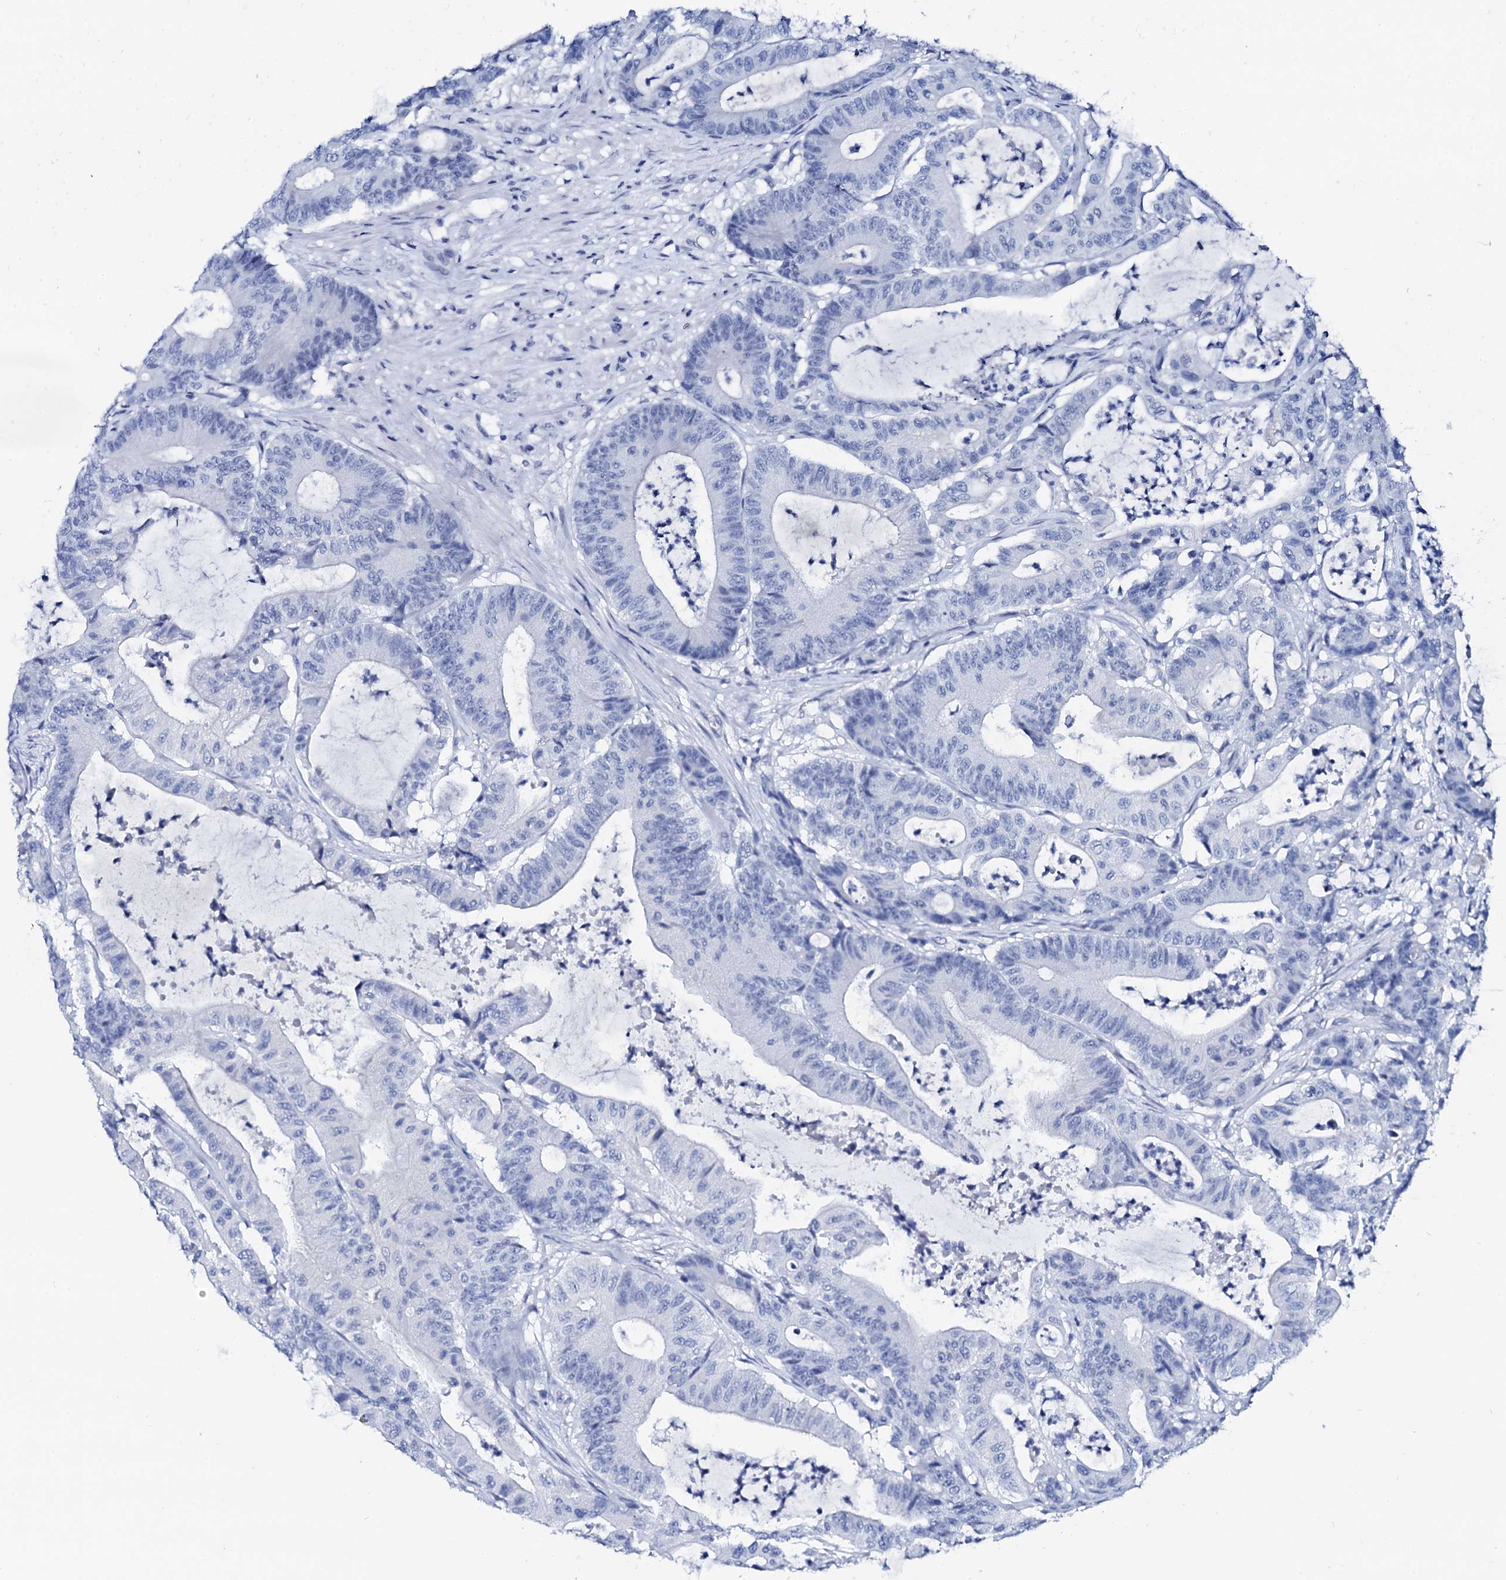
{"staining": {"intensity": "negative", "quantity": "none", "location": "none"}, "tissue": "colorectal cancer", "cell_type": "Tumor cells", "image_type": "cancer", "snomed": [{"axis": "morphology", "description": "Adenocarcinoma, NOS"}, {"axis": "topography", "description": "Colon"}], "caption": "High power microscopy photomicrograph of an immunohistochemistry (IHC) image of colorectal adenocarcinoma, revealing no significant expression in tumor cells. (Stains: DAB immunohistochemistry (IHC) with hematoxylin counter stain, Microscopy: brightfield microscopy at high magnification).", "gene": "SPATA19", "patient": {"sex": "female", "age": 84}}